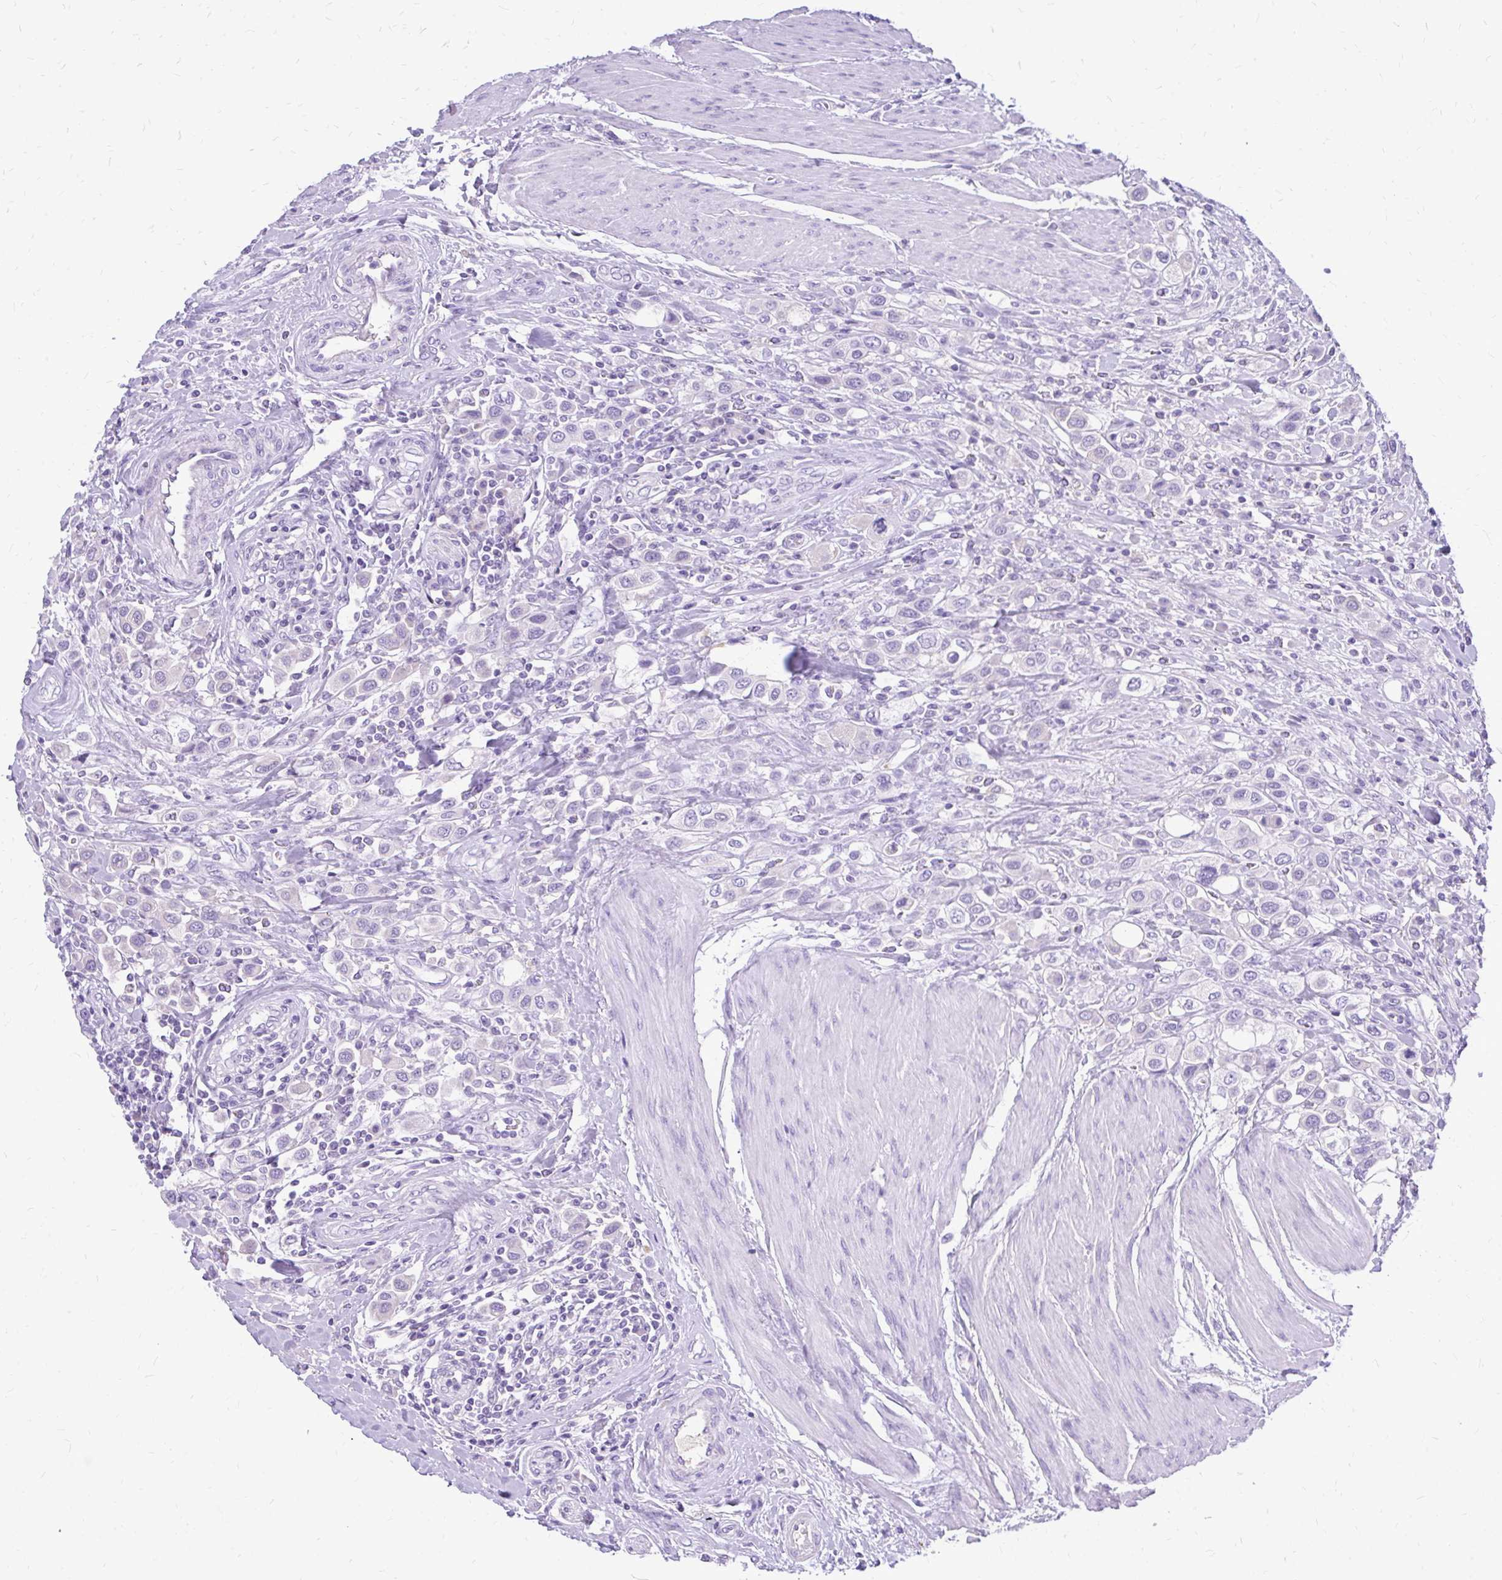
{"staining": {"intensity": "negative", "quantity": "none", "location": "none"}, "tissue": "urothelial cancer", "cell_type": "Tumor cells", "image_type": "cancer", "snomed": [{"axis": "morphology", "description": "Urothelial carcinoma, High grade"}, {"axis": "topography", "description": "Urinary bladder"}], "caption": "A photomicrograph of urothelial carcinoma (high-grade) stained for a protein shows no brown staining in tumor cells.", "gene": "MAP1LC3A", "patient": {"sex": "male", "age": 50}}